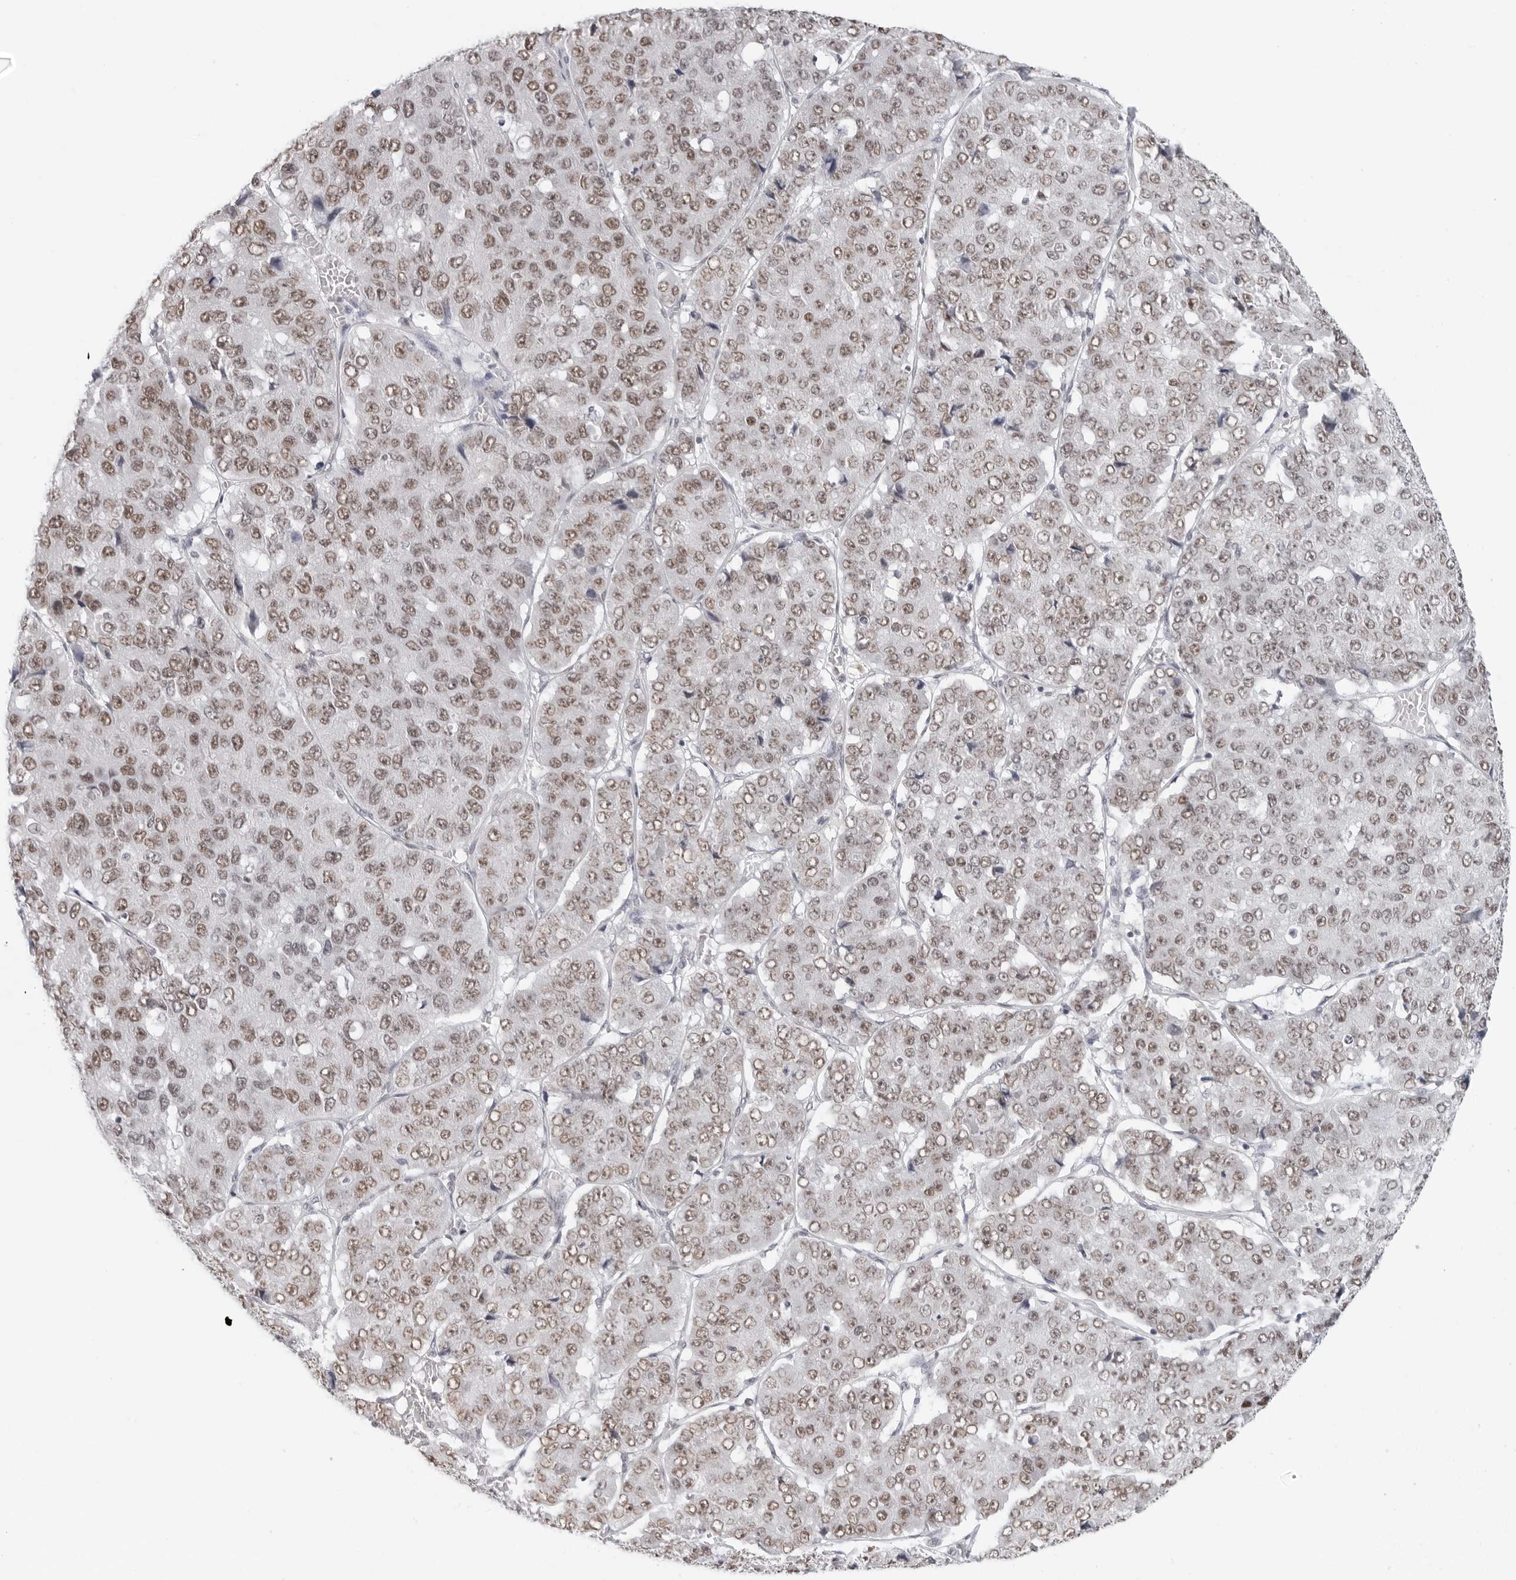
{"staining": {"intensity": "moderate", "quantity": ">75%", "location": "nuclear"}, "tissue": "pancreatic cancer", "cell_type": "Tumor cells", "image_type": "cancer", "snomed": [{"axis": "morphology", "description": "Adenocarcinoma, NOS"}, {"axis": "topography", "description": "Pancreas"}], "caption": "IHC histopathology image of neoplastic tissue: human adenocarcinoma (pancreatic) stained using IHC shows medium levels of moderate protein expression localized specifically in the nuclear of tumor cells, appearing as a nuclear brown color.", "gene": "FLG2", "patient": {"sex": "male", "age": 50}}